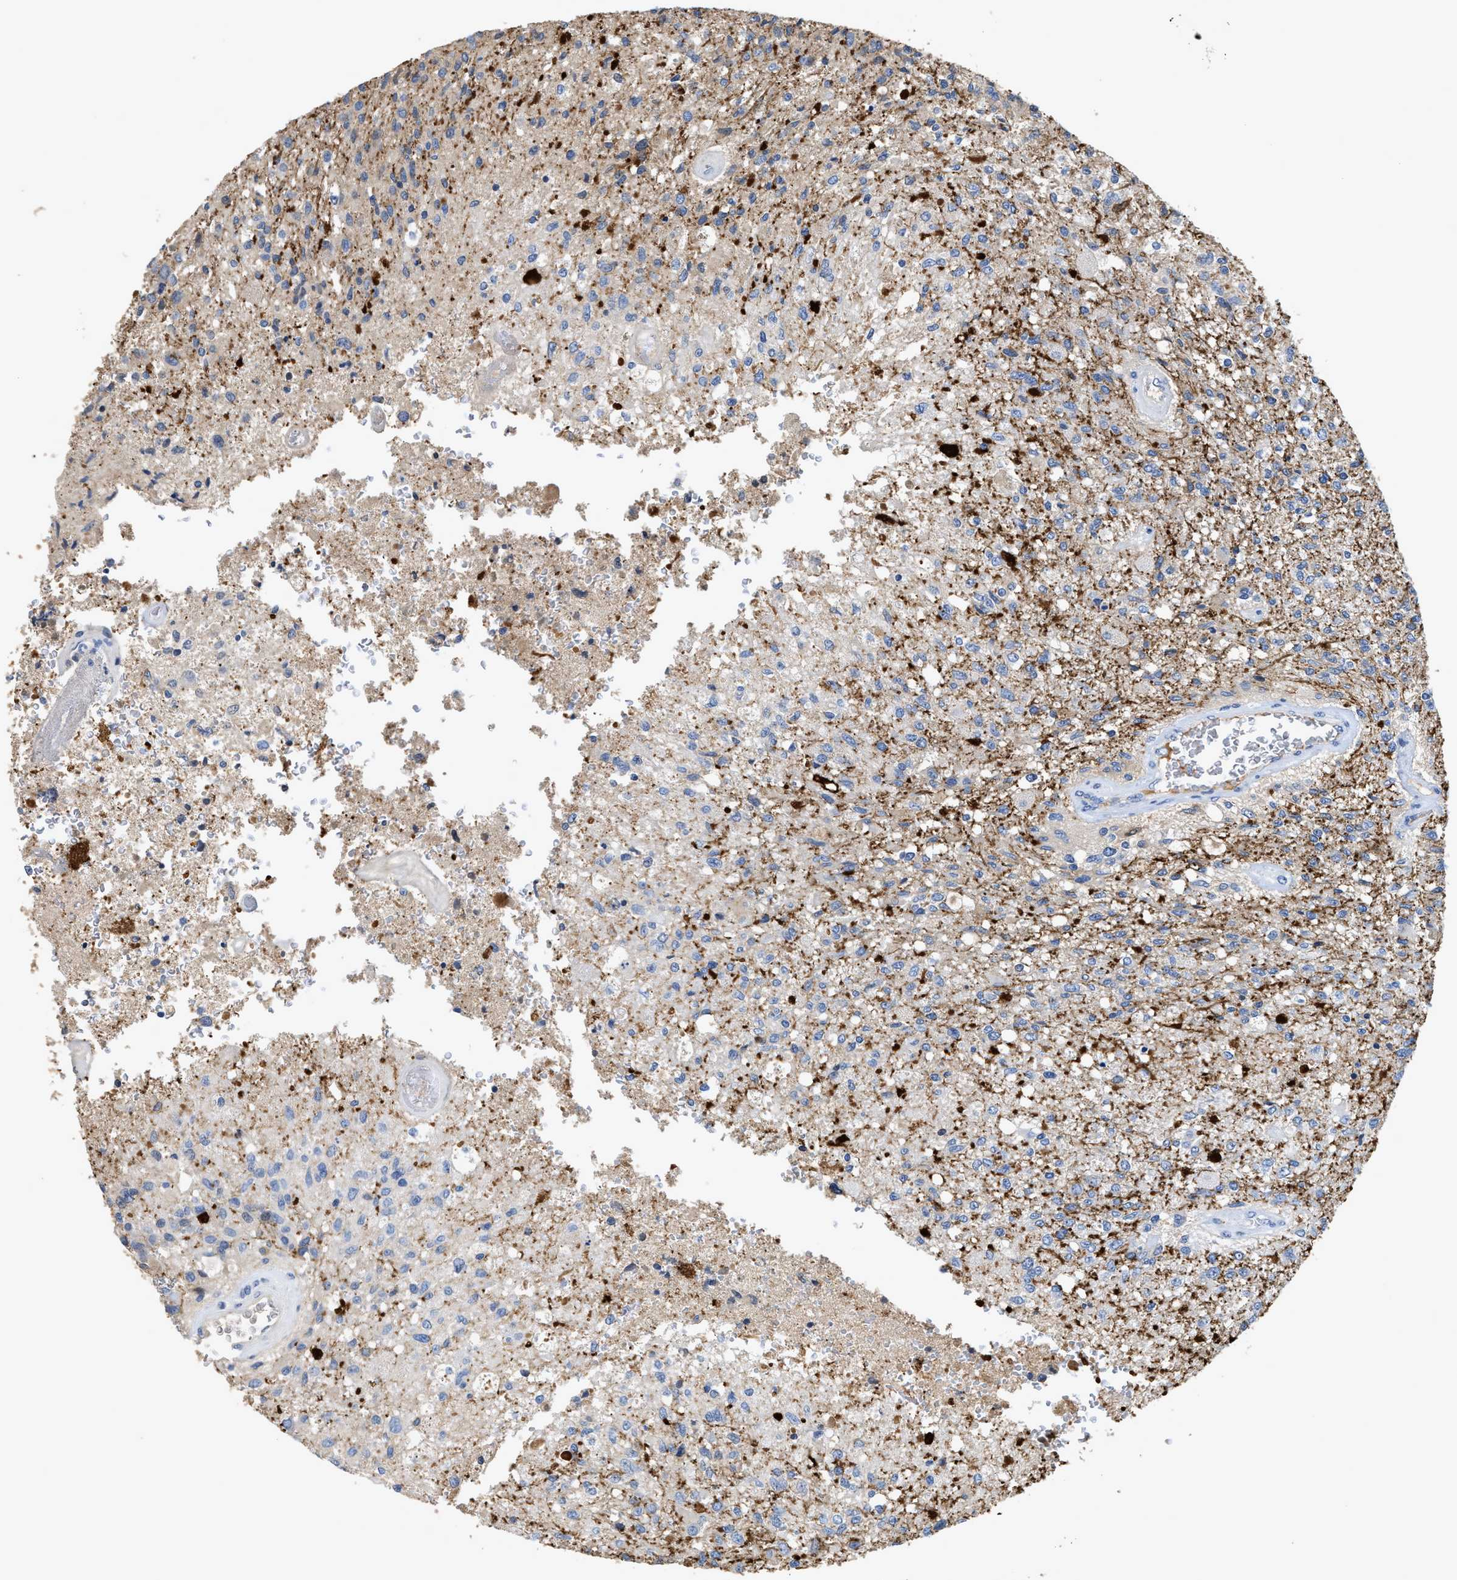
{"staining": {"intensity": "weak", "quantity": "<25%", "location": "cytoplasmic/membranous"}, "tissue": "glioma", "cell_type": "Tumor cells", "image_type": "cancer", "snomed": [{"axis": "morphology", "description": "Normal tissue, NOS"}, {"axis": "morphology", "description": "Glioma, malignant, High grade"}, {"axis": "topography", "description": "Cerebral cortex"}], "caption": "Human malignant glioma (high-grade) stained for a protein using immunohistochemistry (IHC) demonstrates no positivity in tumor cells.", "gene": "CRYM", "patient": {"sex": "male", "age": 77}}